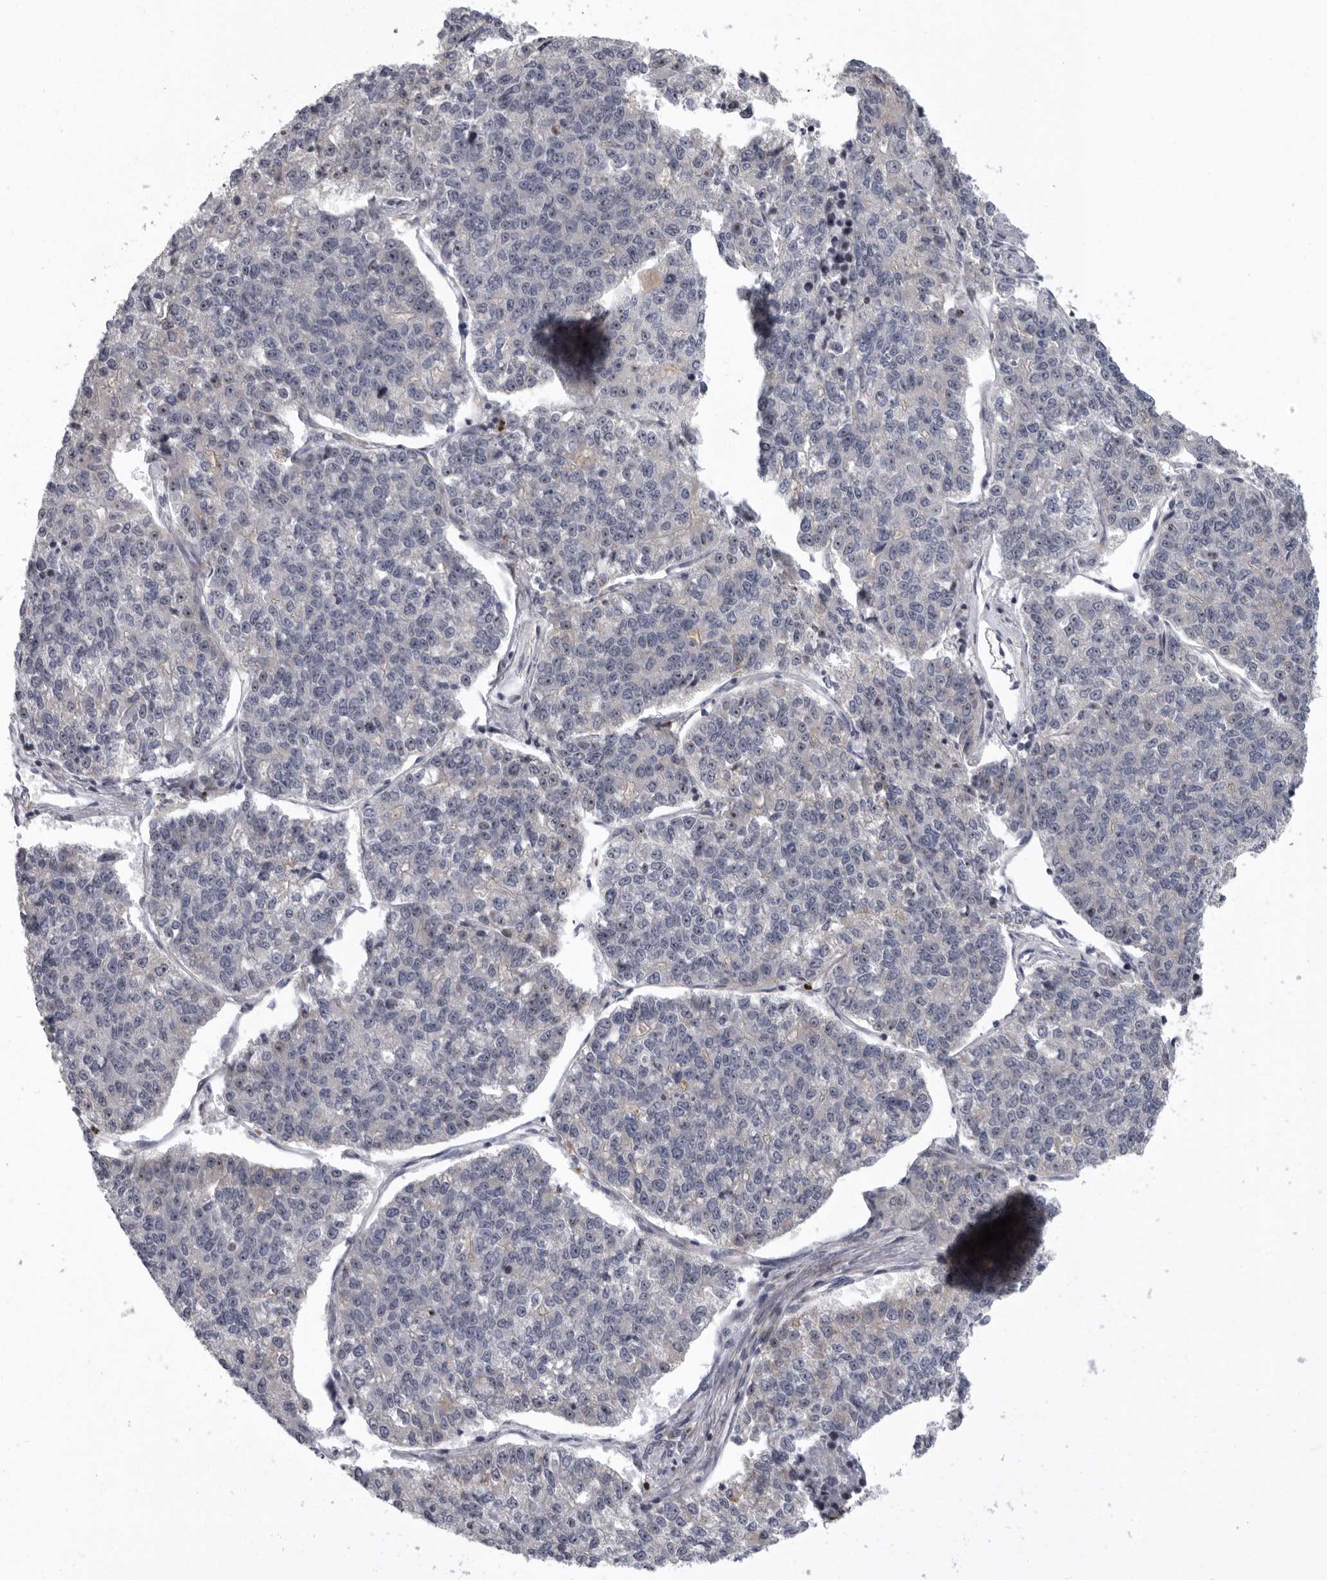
{"staining": {"intensity": "negative", "quantity": "none", "location": "none"}, "tissue": "lung cancer", "cell_type": "Tumor cells", "image_type": "cancer", "snomed": [{"axis": "morphology", "description": "Adenocarcinoma, NOS"}, {"axis": "topography", "description": "Lung"}], "caption": "An immunohistochemistry (IHC) micrograph of adenocarcinoma (lung) is shown. There is no staining in tumor cells of adenocarcinoma (lung).", "gene": "PDCD11", "patient": {"sex": "male", "age": 49}}